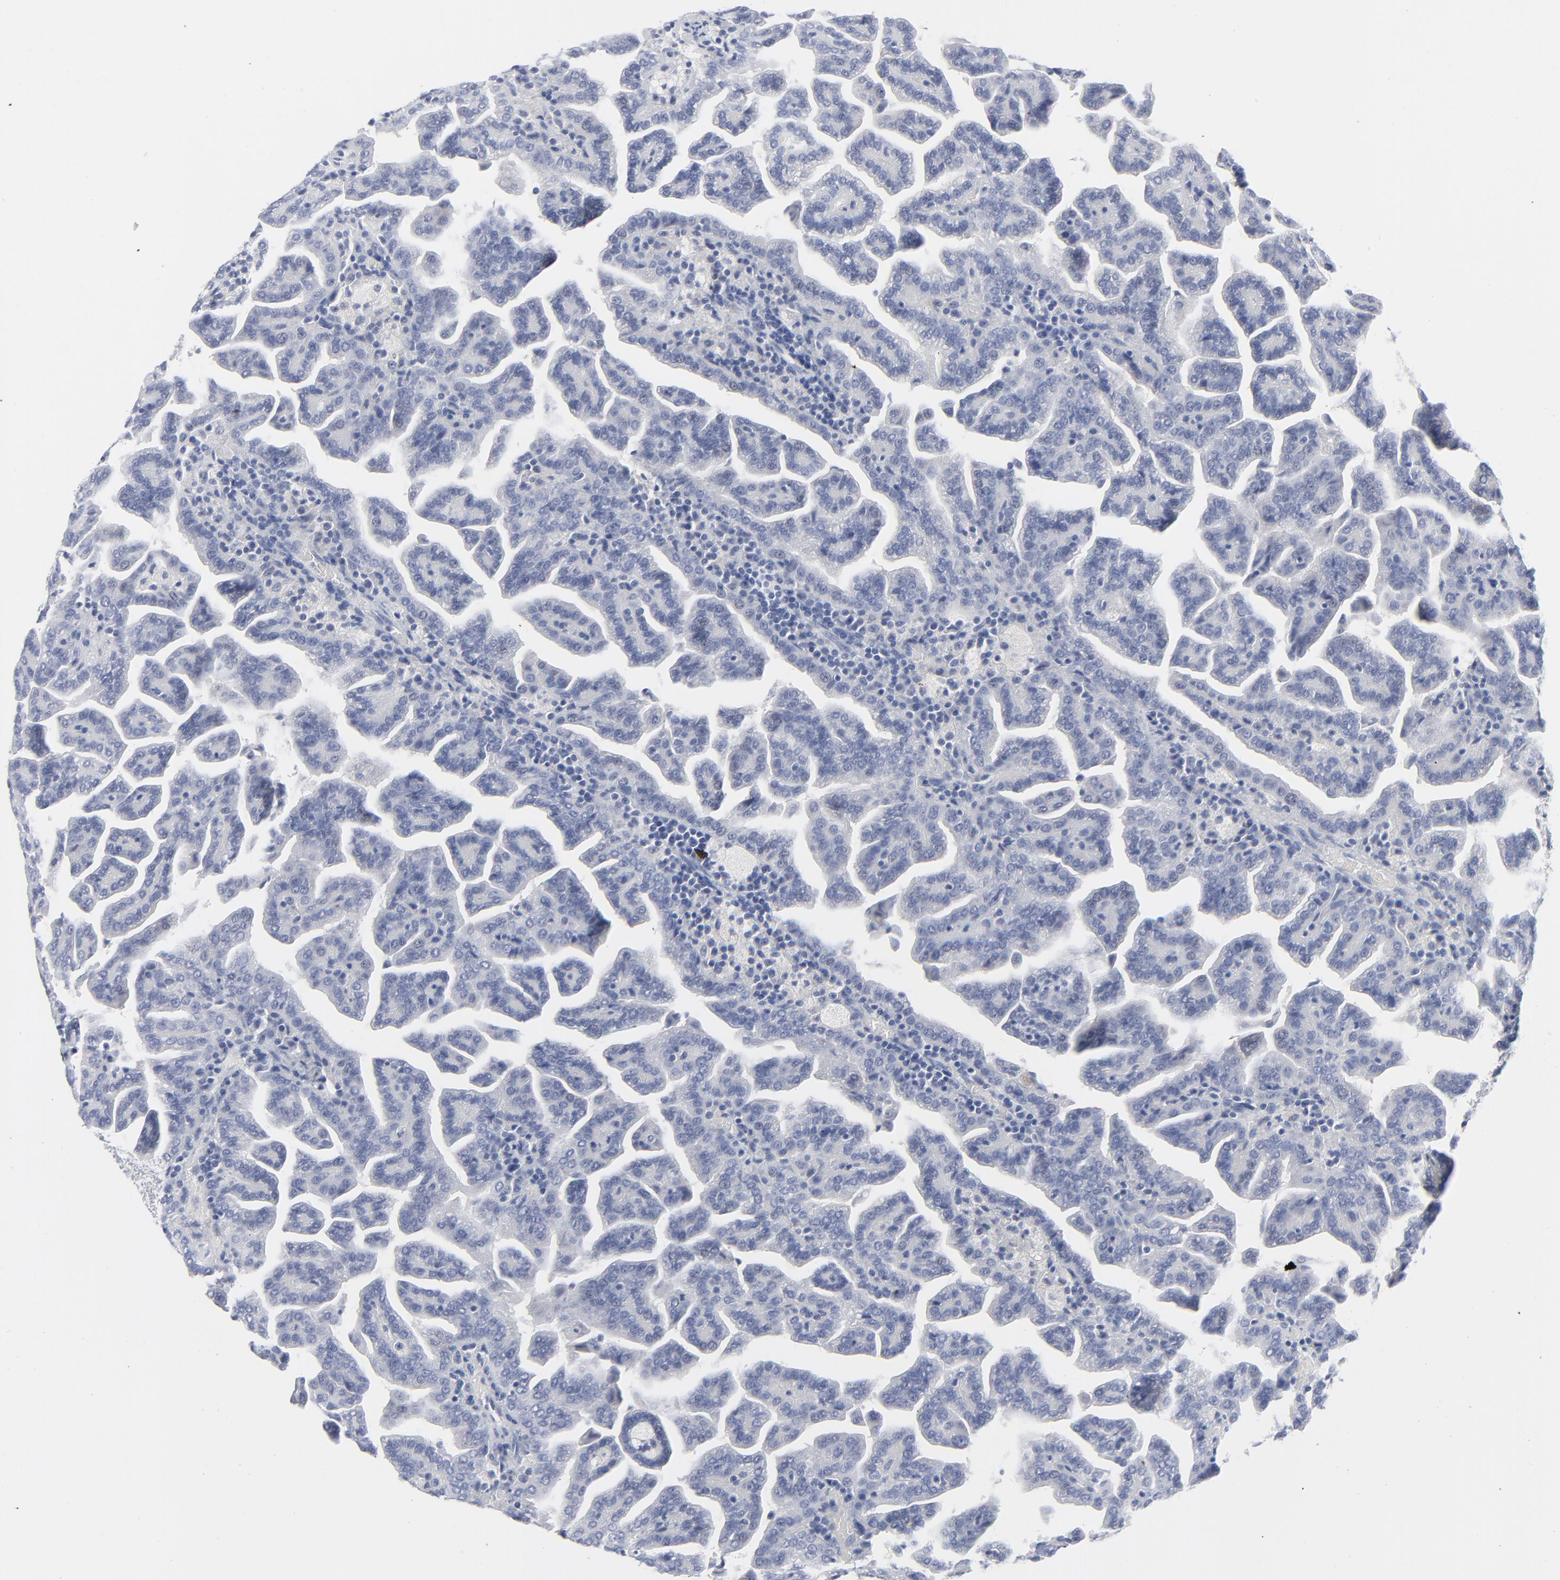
{"staining": {"intensity": "negative", "quantity": "none", "location": "none"}, "tissue": "renal cancer", "cell_type": "Tumor cells", "image_type": "cancer", "snomed": [{"axis": "morphology", "description": "Adenocarcinoma, NOS"}, {"axis": "topography", "description": "Kidney"}], "caption": "An immunohistochemistry micrograph of adenocarcinoma (renal) is shown. There is no staining in tumor cells of adenocarcinoma (renal).", "gene": "CLEC4G", "patient": {"sex": "male", "age": 61}}